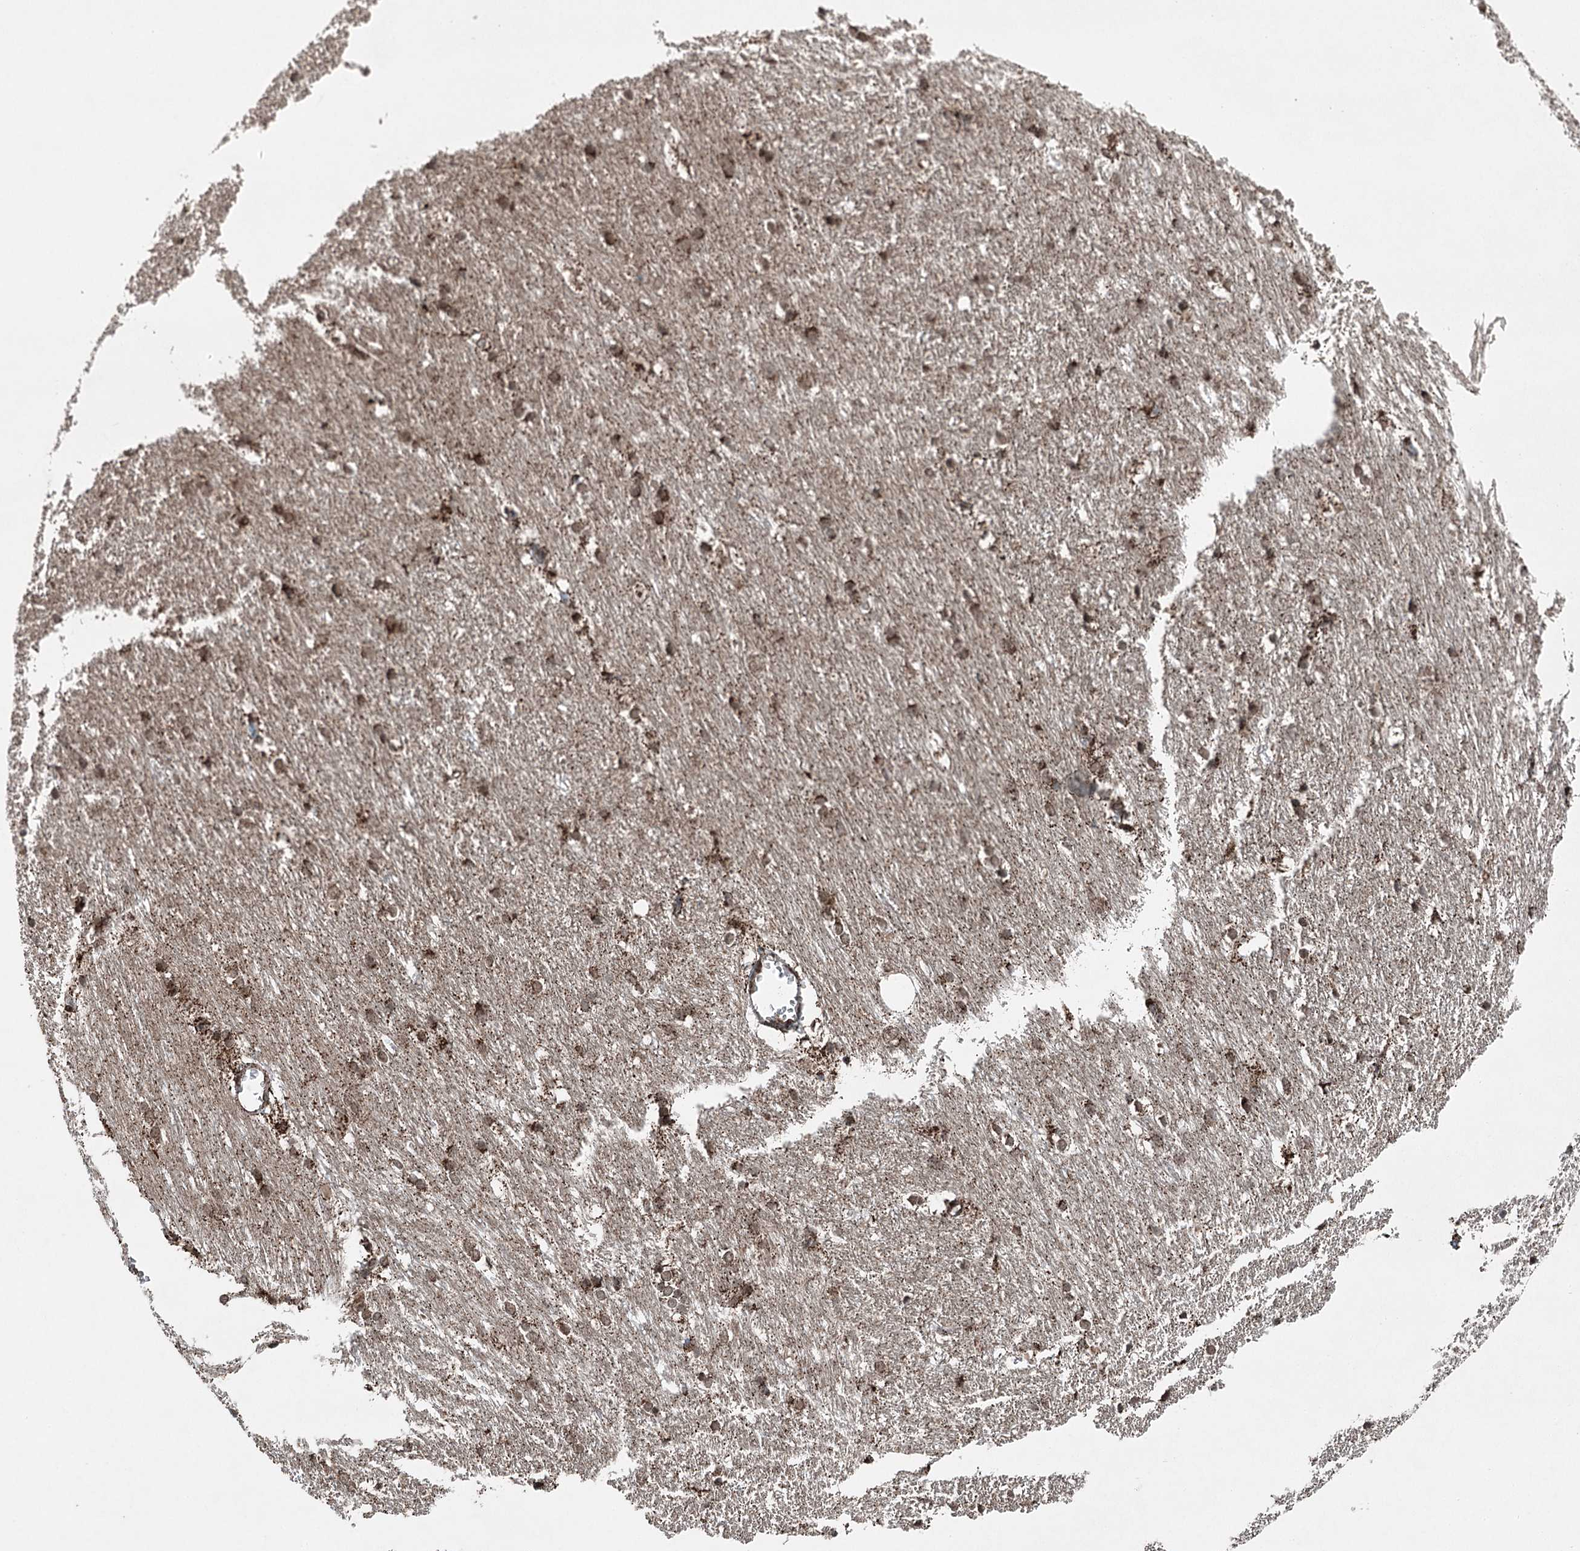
{"staining": {"intensity": "strong", "quantity": "<25%", "location": "cytoplasmic/membranous"}, "tissue": "caudate", "cell_type": "Glial cells", "image_type": "normal", "snomed": [{"axis": "morphology", "description": "Normal tissue, NOS"}, {"axis": "topography", "description": "Lateral ventricle wall"}], "caption": "An image of caudate stained for a protein shows strong cytoplasmic/membranous brown staining in glial cells.", "gene": "BCKDHA", "patient": {"sex": "female", "age": 19}}